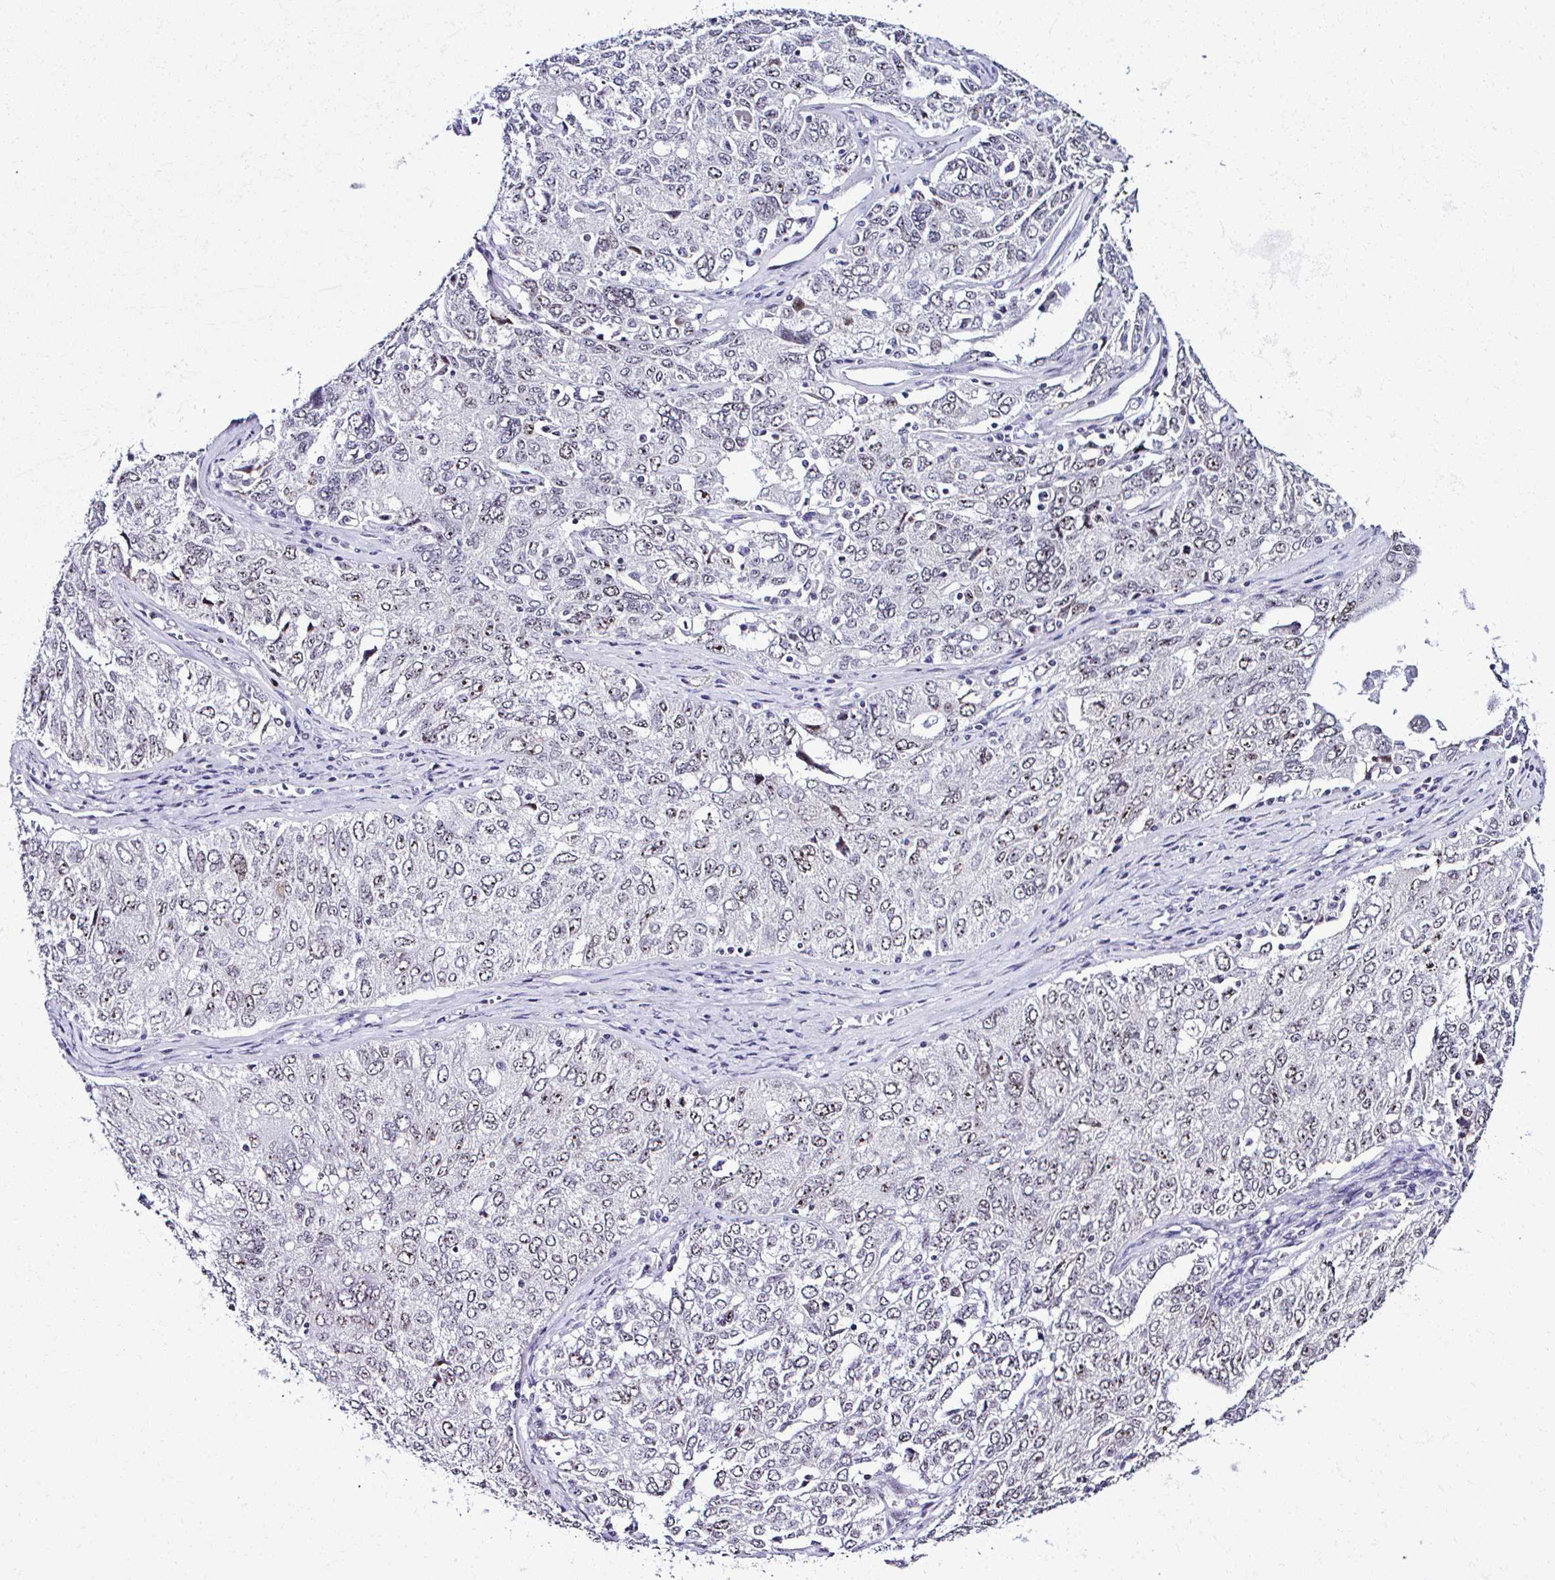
{"staining": {"intensity": "moderate", "quantity": "25%-75%", "location": "nuclear"}, "tissue": "ovarian cancer", "cell_type": "Tumor cells", "image_type": "cancer", "snomed": [{"axis": "morphology", "description": "Carcinoma, endometroid"}, {"axis": "topography", "description": "Ovary"}], "caption": "Moderate nuclear protein staining is seen in approximately 25%-75% of tumor cells in ovarian cancer (endometroid carcinoma).", "gene": "CEP72", "patient": {"sex": "female", "age": 62}}